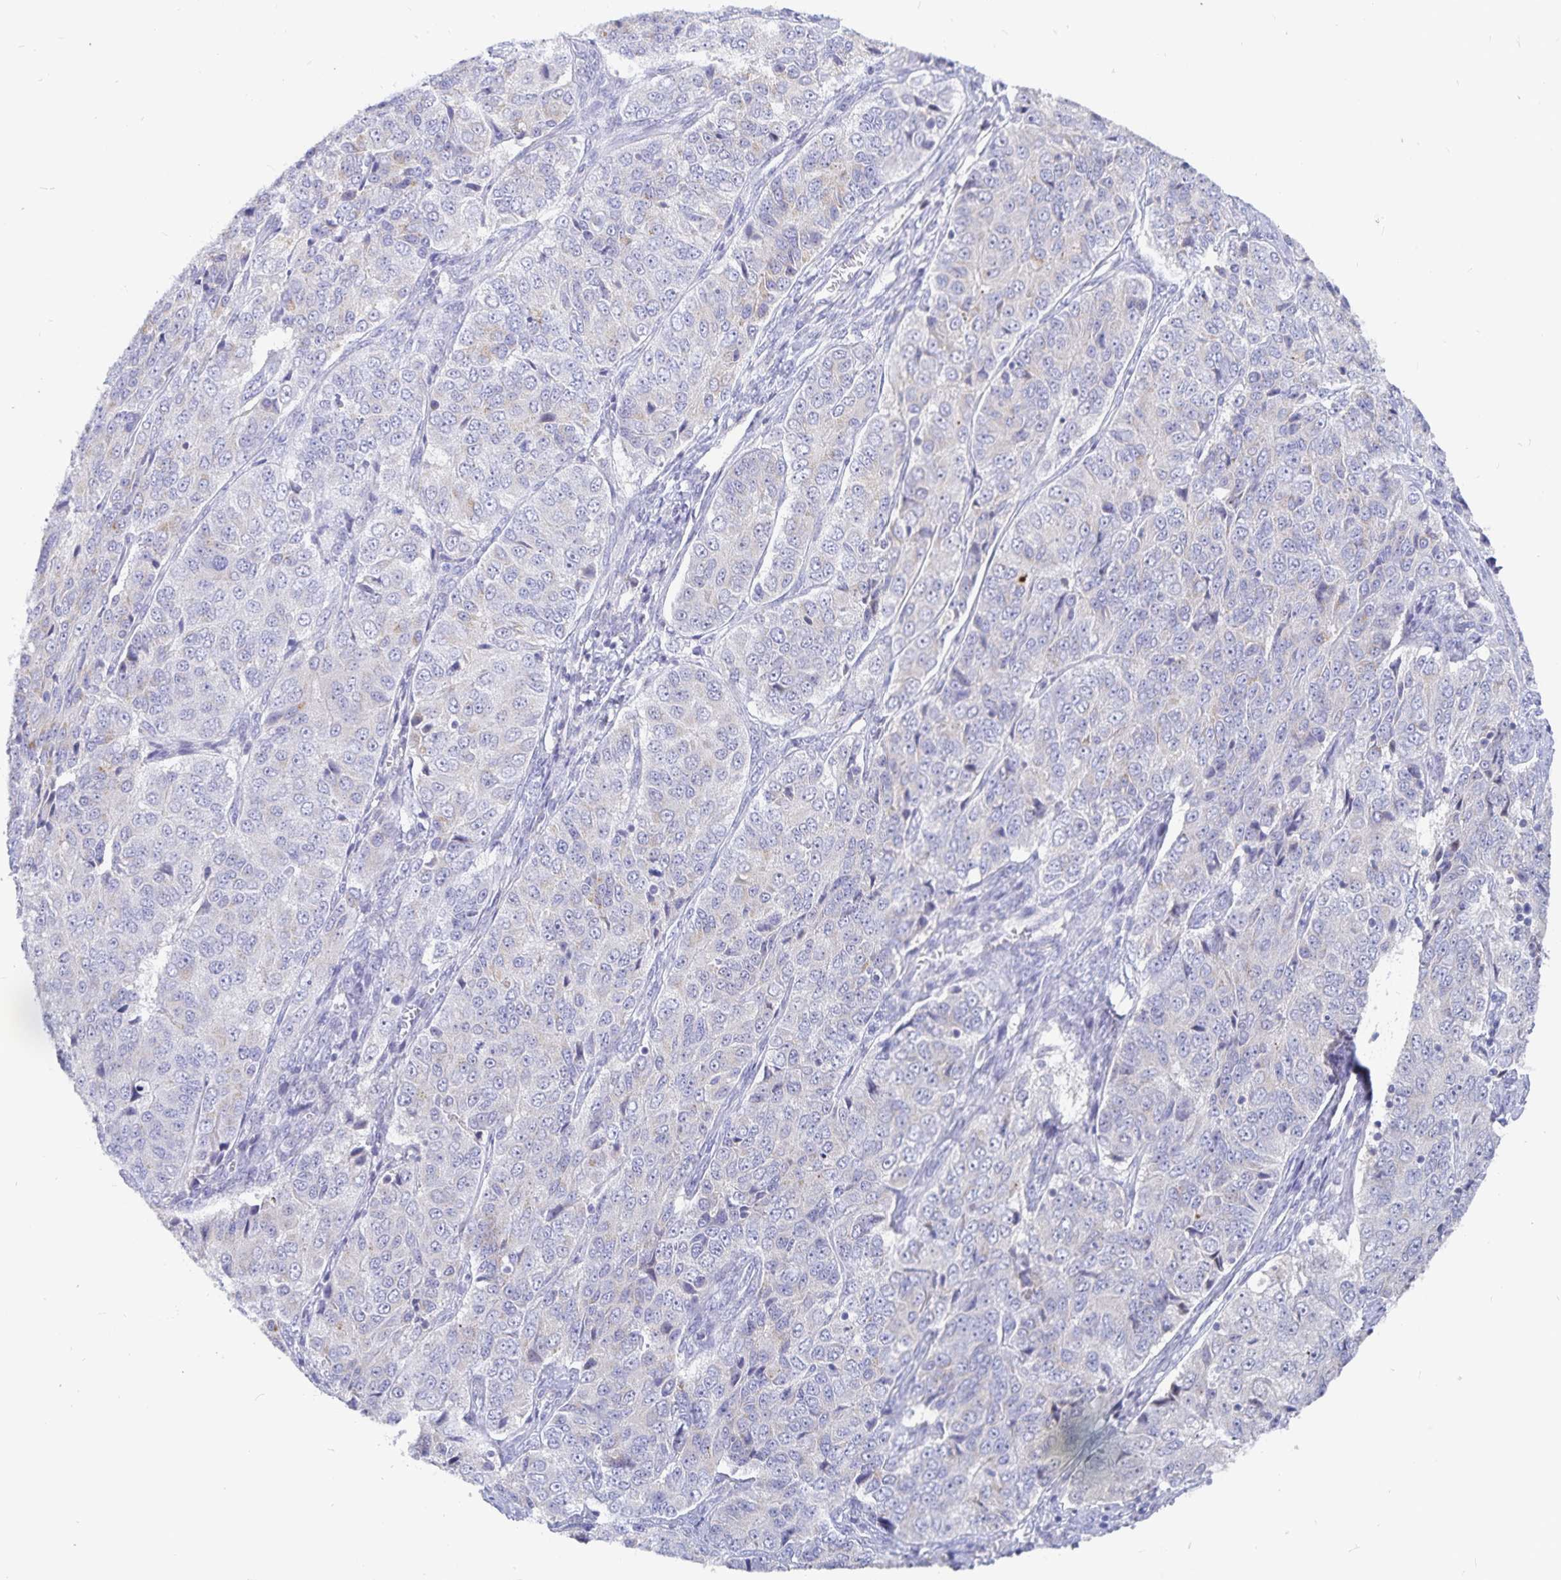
{"staining": {"intensity": "negative", "quantity": "none", "location": "none"}, "tissue": "ovarian cancer", "cell_type": "Tumor cells", "image_type": "cancer", "snomed": [{"axis": "morphology", "description": "Carcinoma, endometroid"}, {"axis": "topography", "description": "Ovary"}], "caption": "Immunohistochemistry micrograph of ovarian cancer stained for a protein (brown), which shows no positivity in tumor cells.", "gene": "PKHD1", "patient": {"sex": "female", "age": 51}}